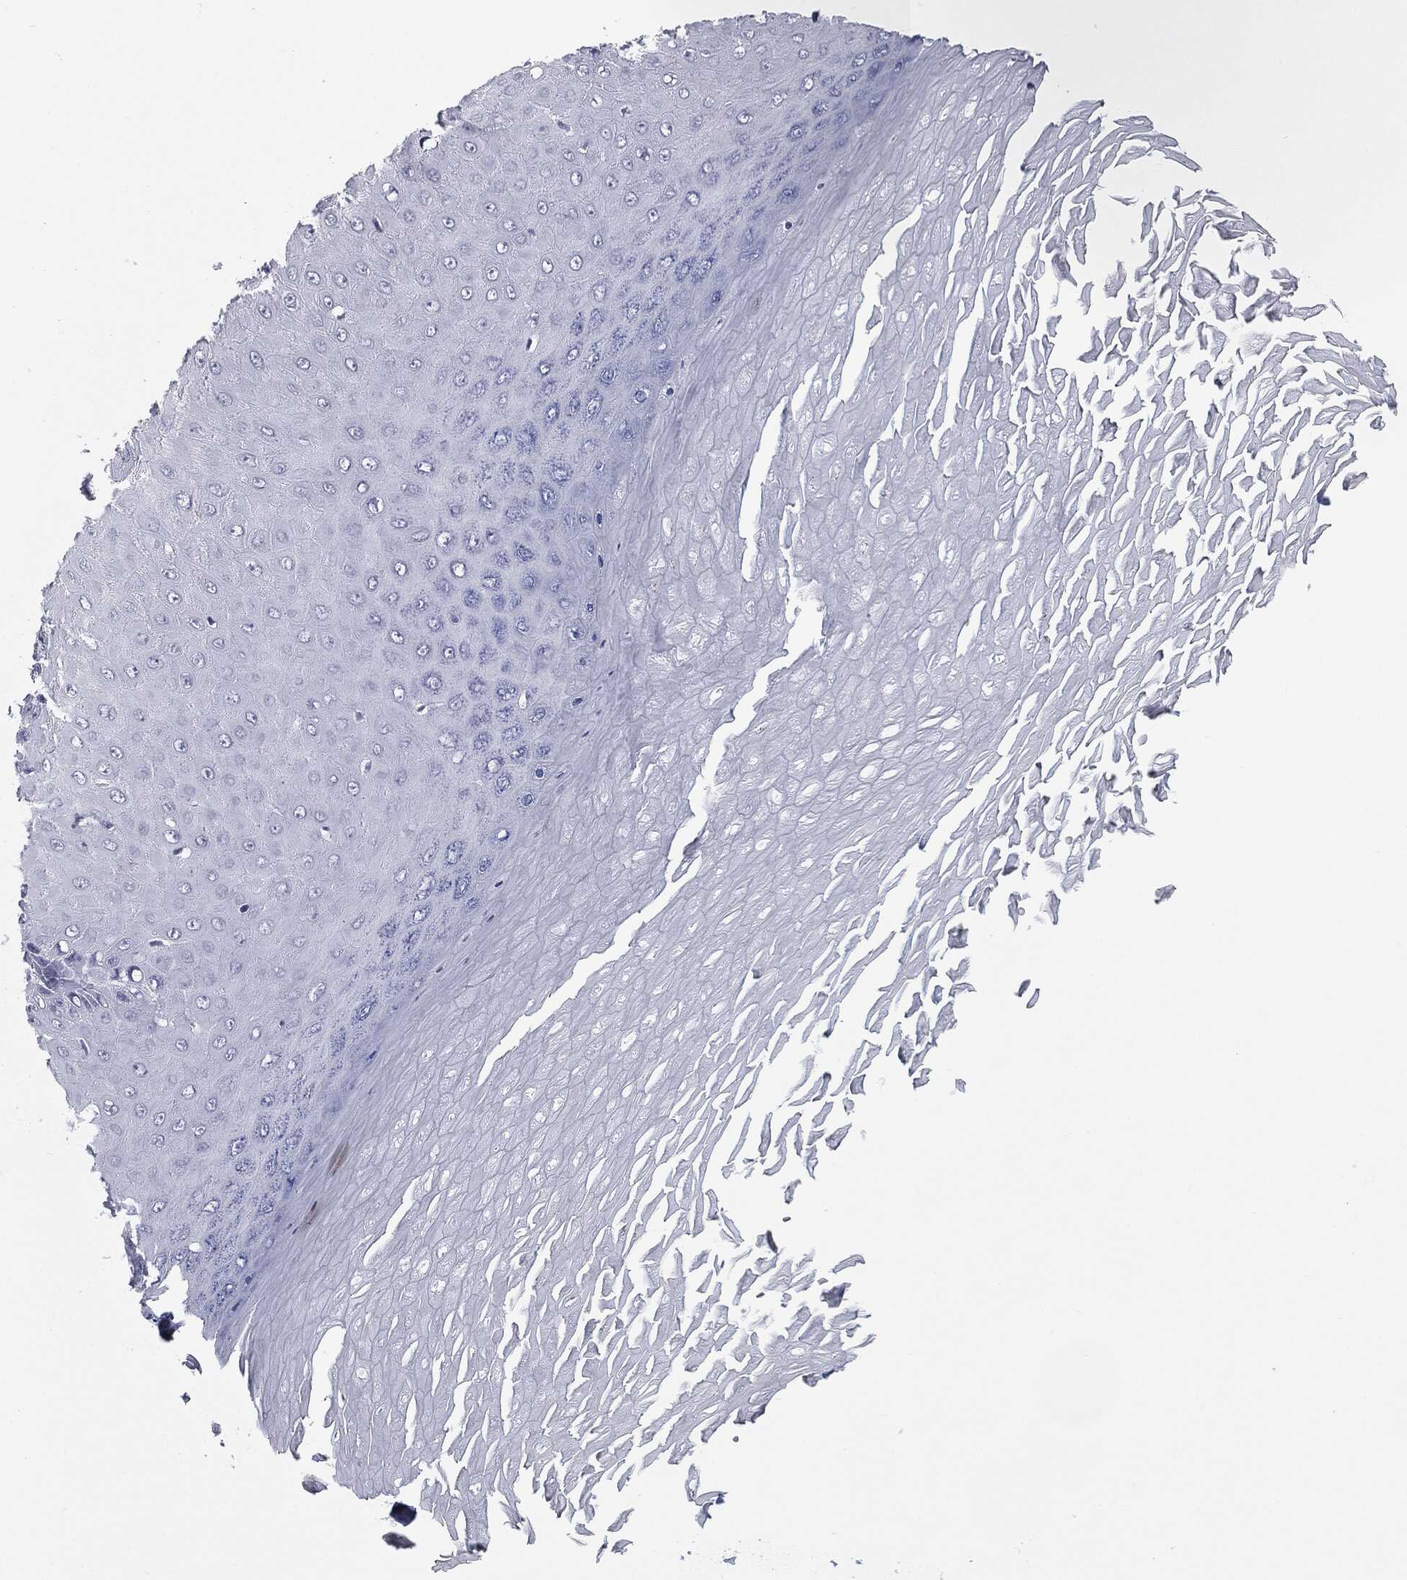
{"staining": {"intensity": "negative", "quantity": "none", "location": "none"}, "tissue": "skin cancer", "cell_type": "Tumor cells", "image_type": "cancer", "snomed": [{"axis": "morphology", "description": "Inflammation, NOS"}, {"axis": "morphology", "description": "Squamous cell carcinoma, NOS"}, {"axis": "topography", "description": "Skin"}], "caption": "An image of human skin cancer is negative for staining in tumor cells.", "gene": "TPO", "patient": {"sex": "male", "age": 70}}